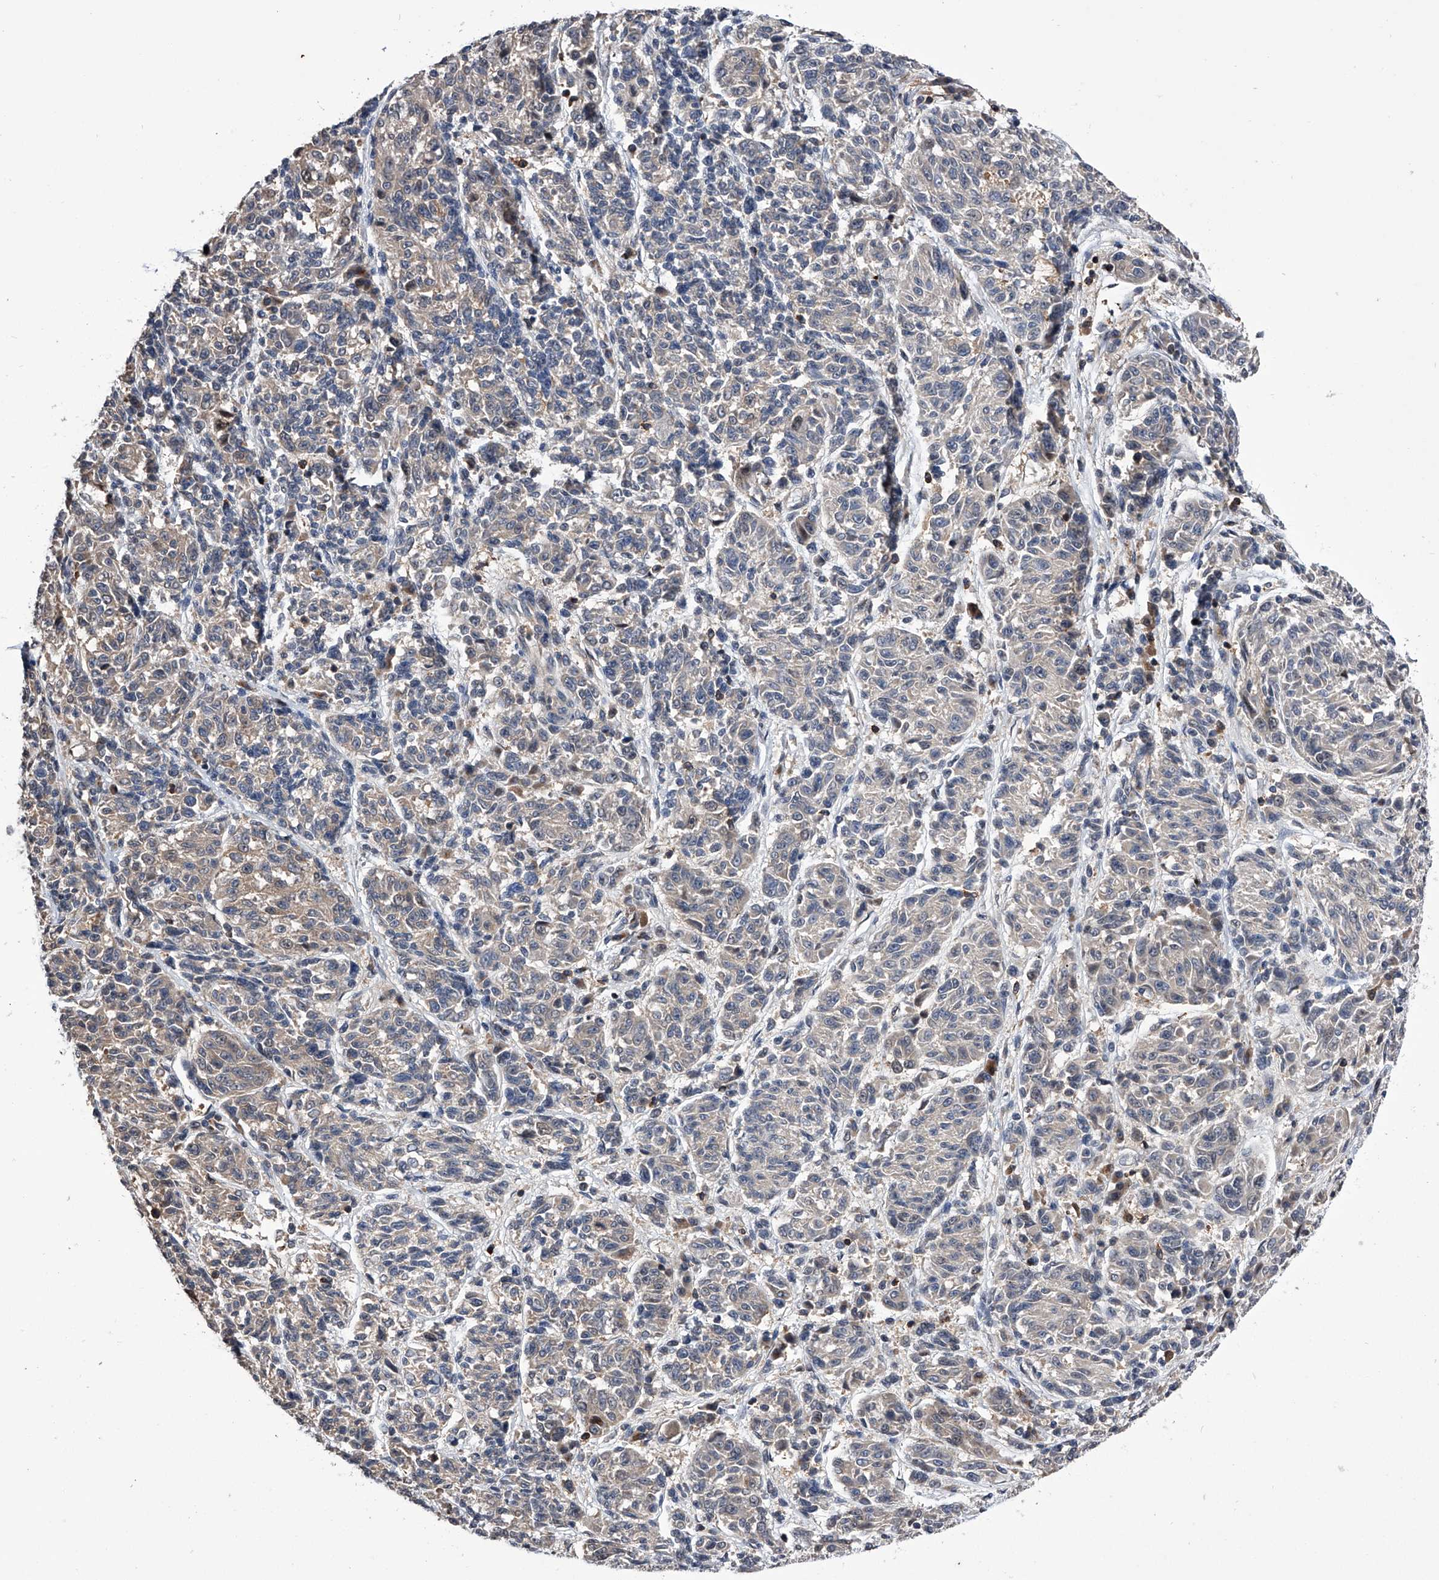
{"staining": {"intensity": "negative", "quantity": "none", "location": "none"}, "tissue": "melanoma", "cell_type": "Tumor cells", "image_type": "cancer", "snomed": [{"axis": "morphology", "description": "Malignant melanoma, NOS"}, {"axis": "topography", "description": "Skin"}], "caption": "Tumor cells show no significant protein expression in melanoma. (DAB immunohistochemistry visualized using brightfield microscopy, high magnification).", "gene": "PAN3", "patient": {"sex": "male", "age": 53}}